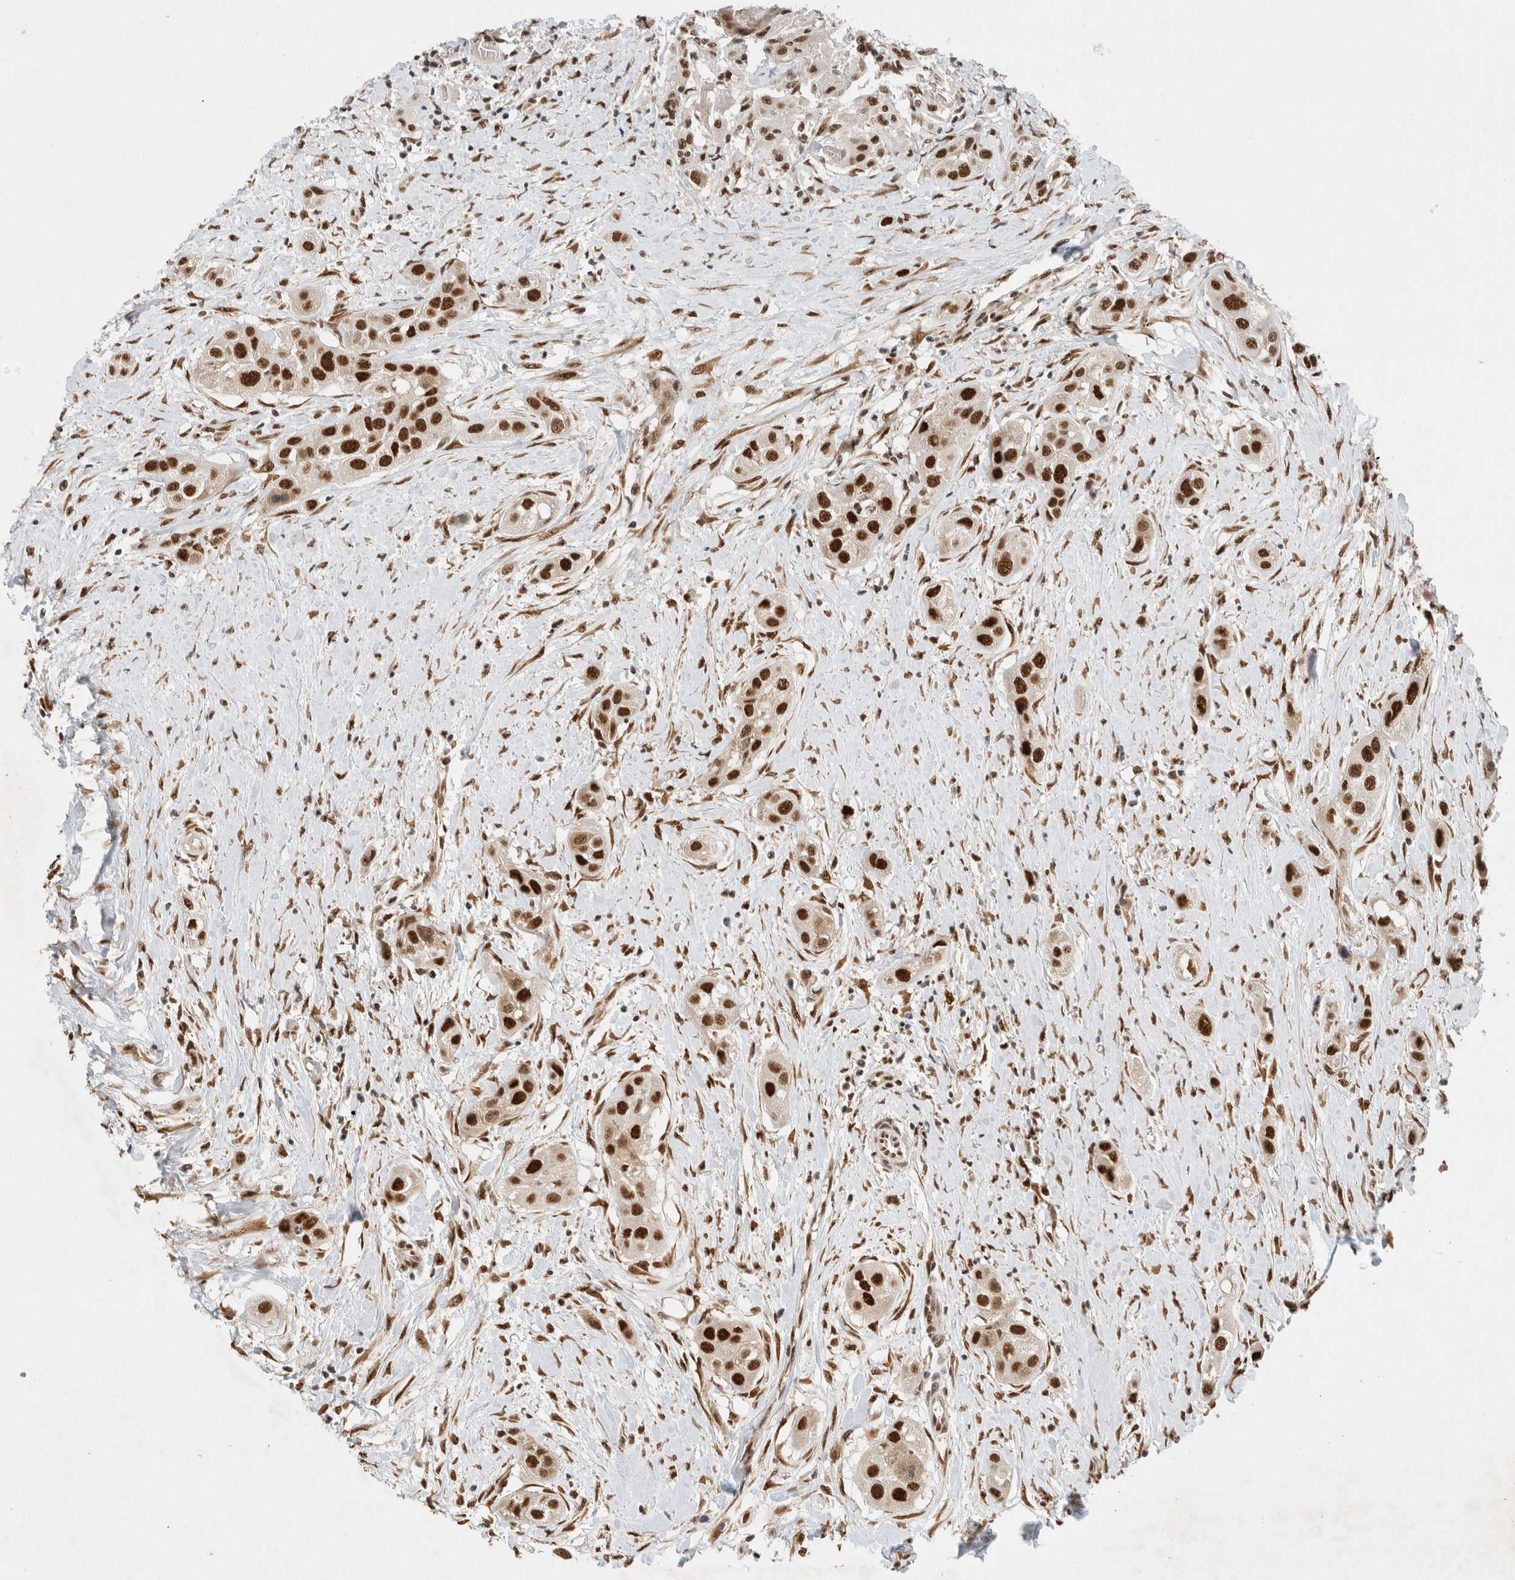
{"staining": {"intensity": "strong", "quantity": ">75%", "location": "nuclear"}, "tissue": "head and neck cancer", "cell_type": "Tumor cells", "image_type": "cancer", "snomed": [{"axis": "morphology", "description": "Normal tissue, NOS"}, {"axis": "morphology", "description": "Squamous cell carcinoma, NOS"}, {"axis": "topography", "description": "Skeletal muscle"}, {"axis": "topography", "description": "Head-Neck"}], "caption": "Human head and neck cancer stained with a protein marker displays strong staining in tumor cells.", "gene": "DDX42", "patient": {"sex": "male", "age": 51}}